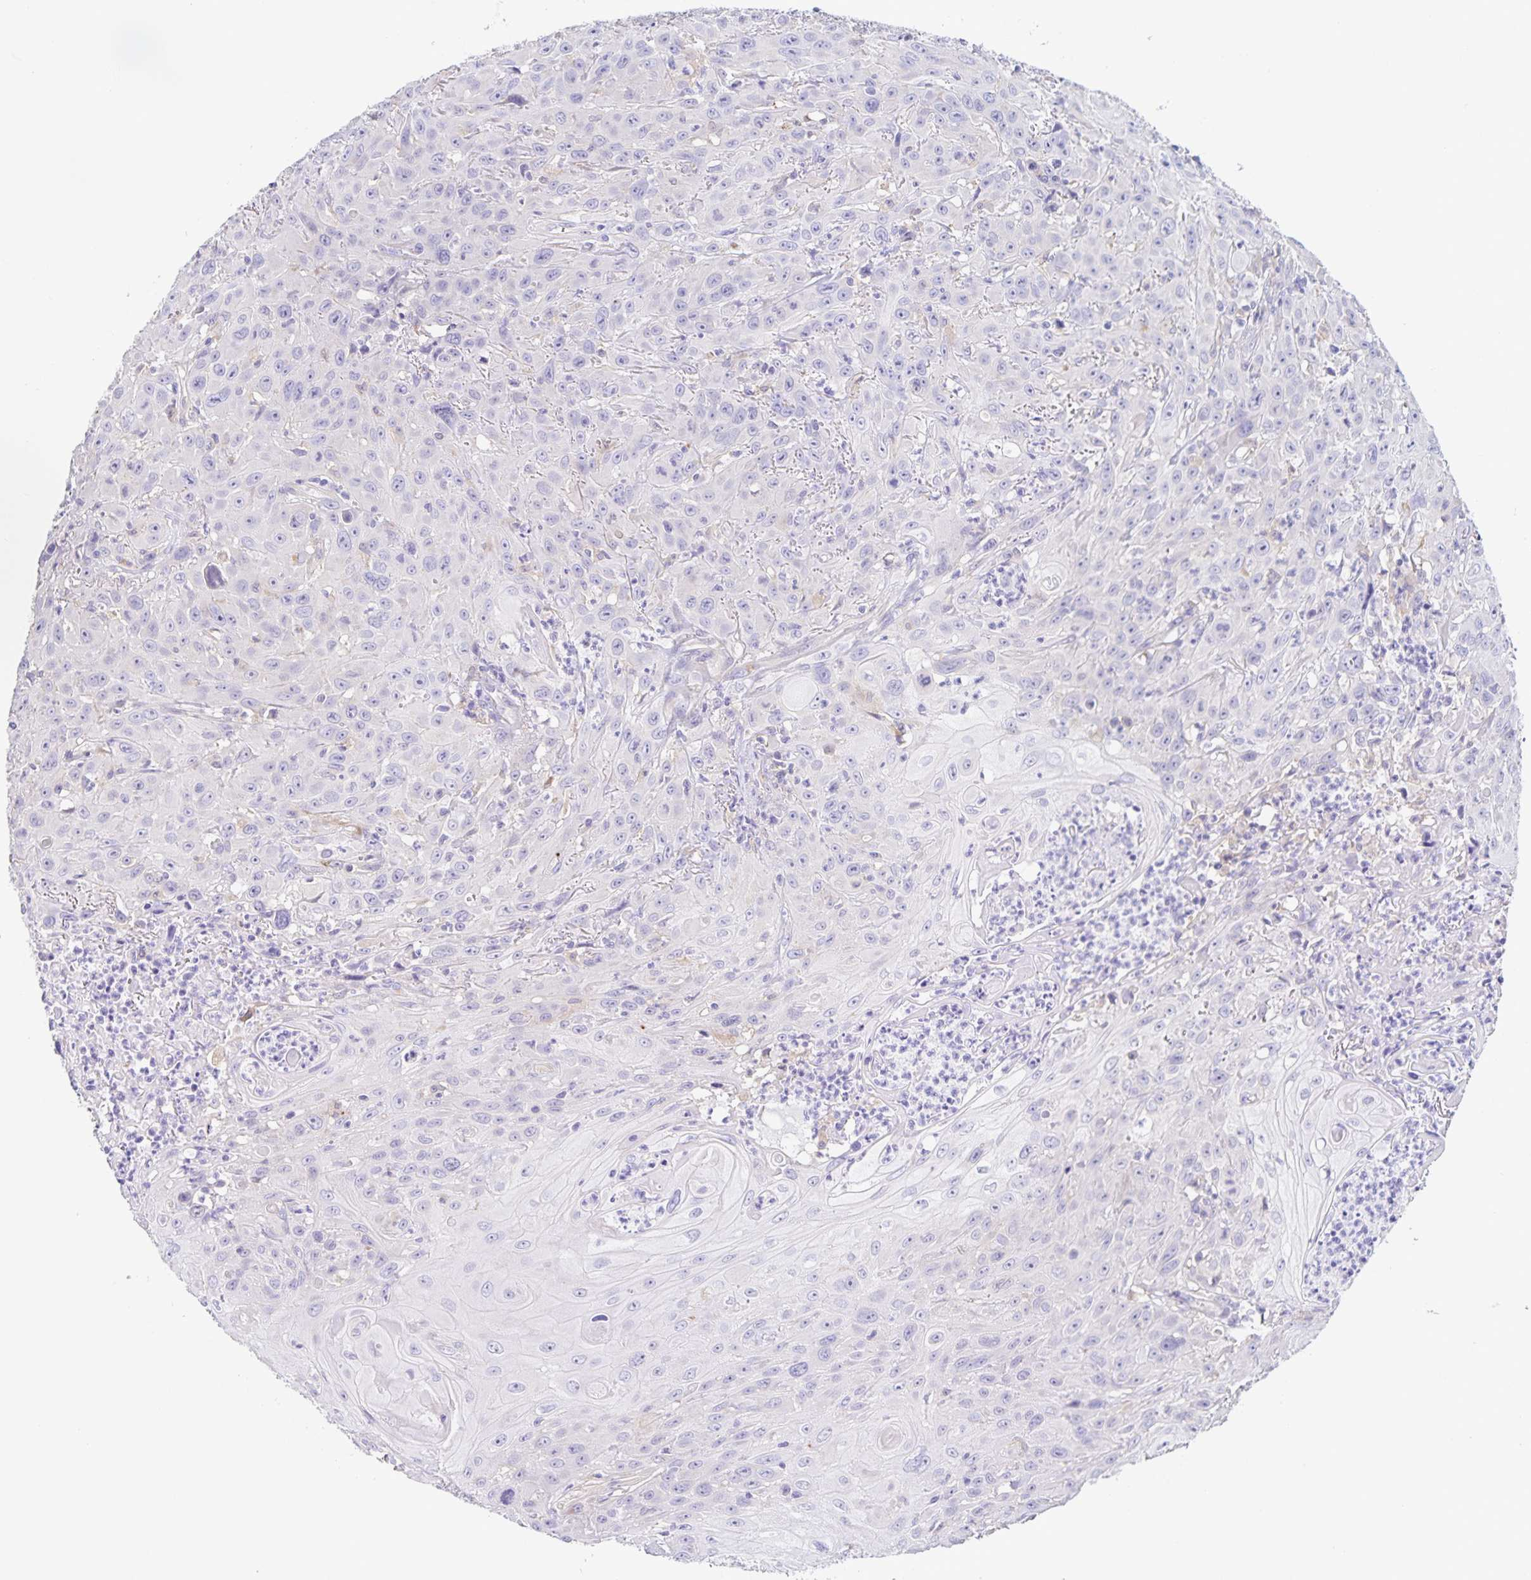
{"staining": {"intensity": "negative", "quantity": "none", "location": "none"}, "tissue": "head and neck cancer", "cell_type": "Tumor cells", "image_type": "cancer", "snomed": [{"axis": "morphology", "description": "Squamous cell carcinoma, NOS"}, {"axis": "topography", "description": "Skin"}, {"axis": "topography", "description": "Head-Neck"}], "caption": "DAB immunohistochemical staining of squamous cell carcinoma (head and neck) shows no significant staining in tumor cells. (DAB immunohistochemistry visualized using brightfield microscopy, high magnification).", "gene": "BOLL", "patient": {"sex": "male", "age": 80}}